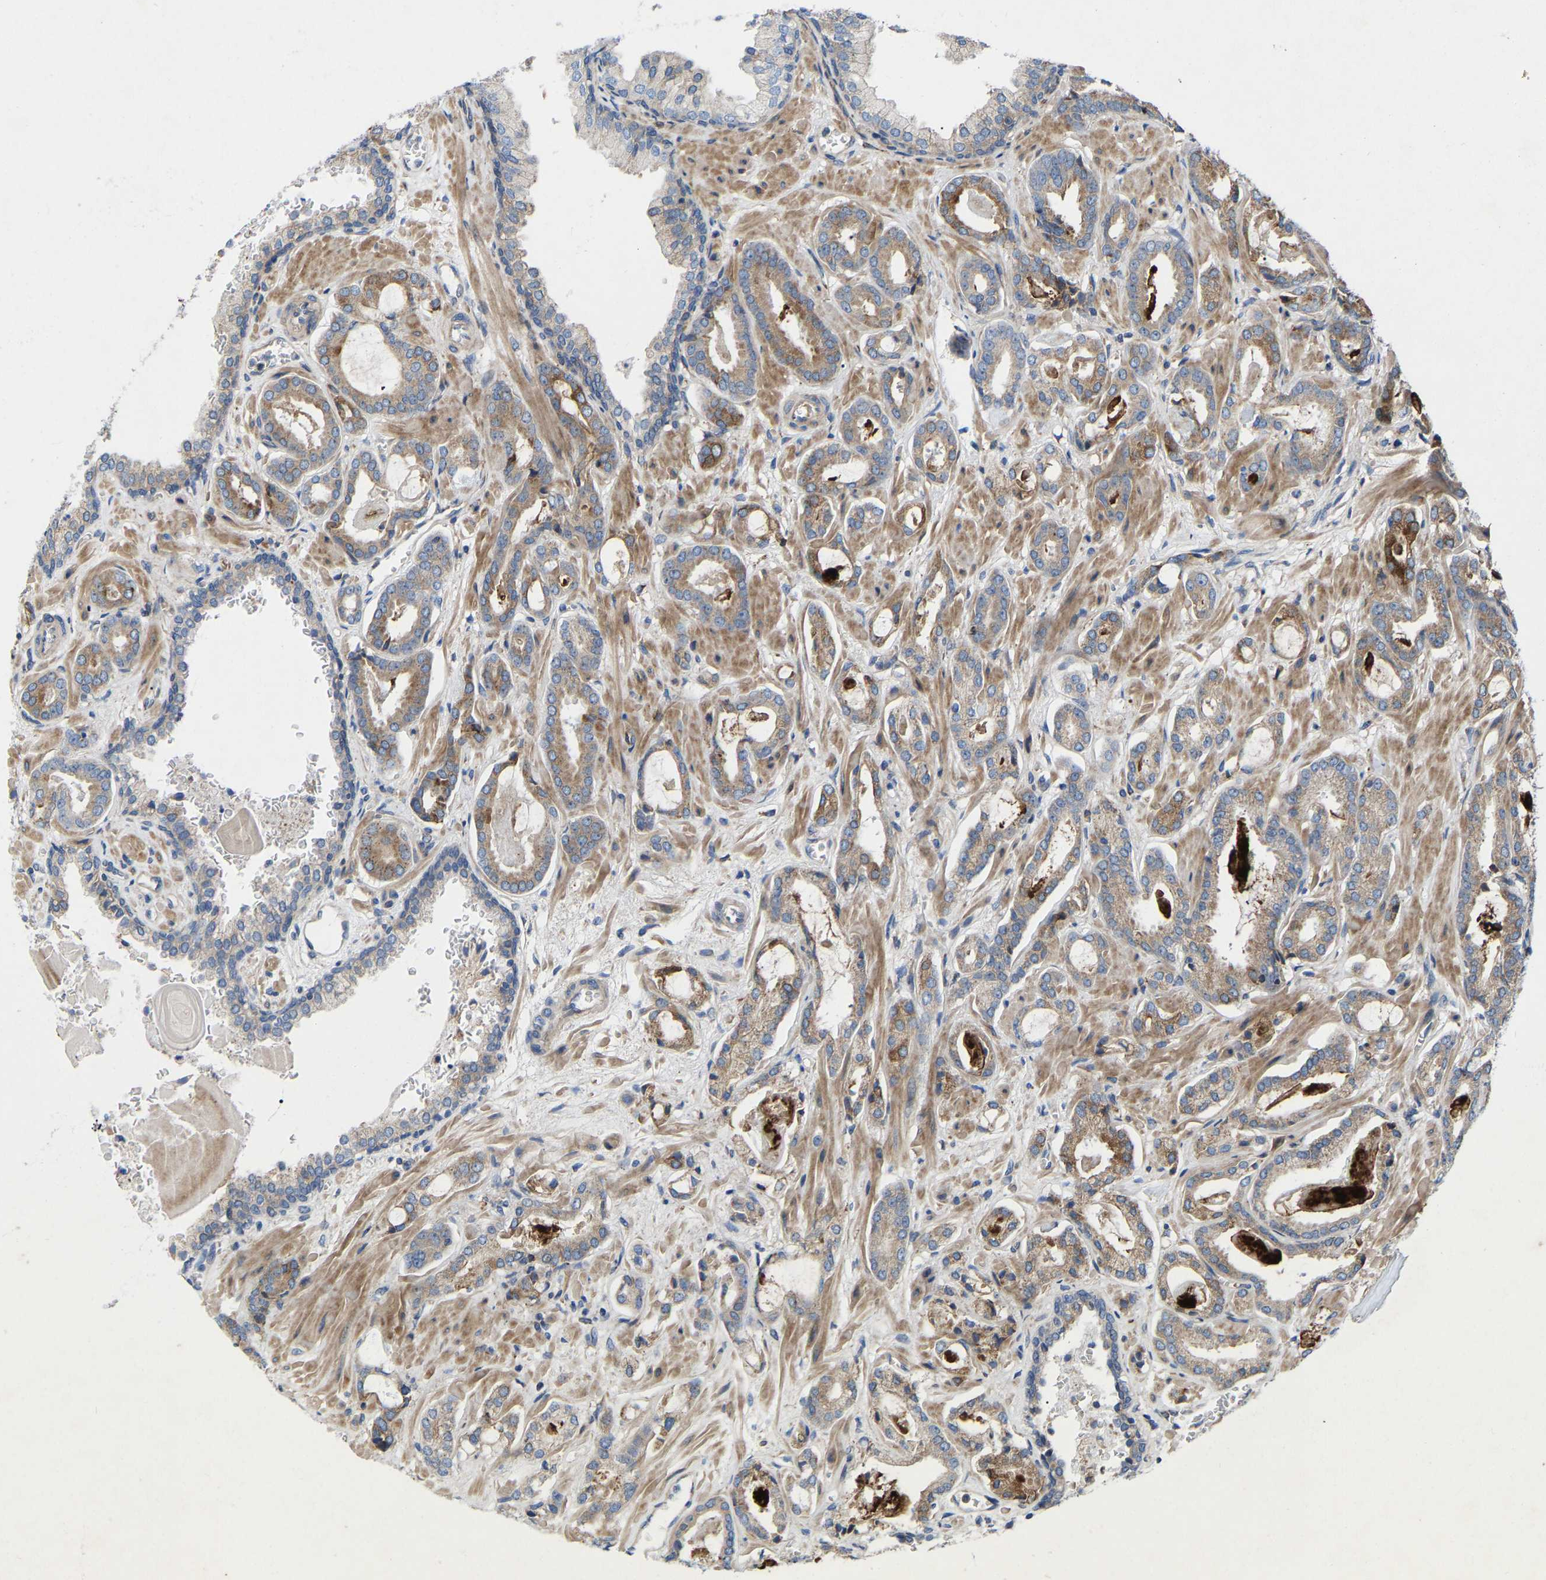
{"staining": {"intensity": "moderate", "quantity": "25%-75%", "location": "cytoplasmic/membranous"}, "tissue": "prostate cancer", "cell_type": "Tumor cells", "image_type": "cancer", "snomed": [{"axis": "morphology", "description": "Adenocarcinoma, Low grade"}, {"axis": "topography", "description": "Prostate"}], "caption": "There is medium levels of moderate cytoplasmic/membranous staining in tumor cells of prostate cancer (adenocarcinoma (low-grade)), as demonstrated by immunohistochemical staining (brown color).", "gene": "TOR1B", "patient": {"sex": "male", "age": 53}}